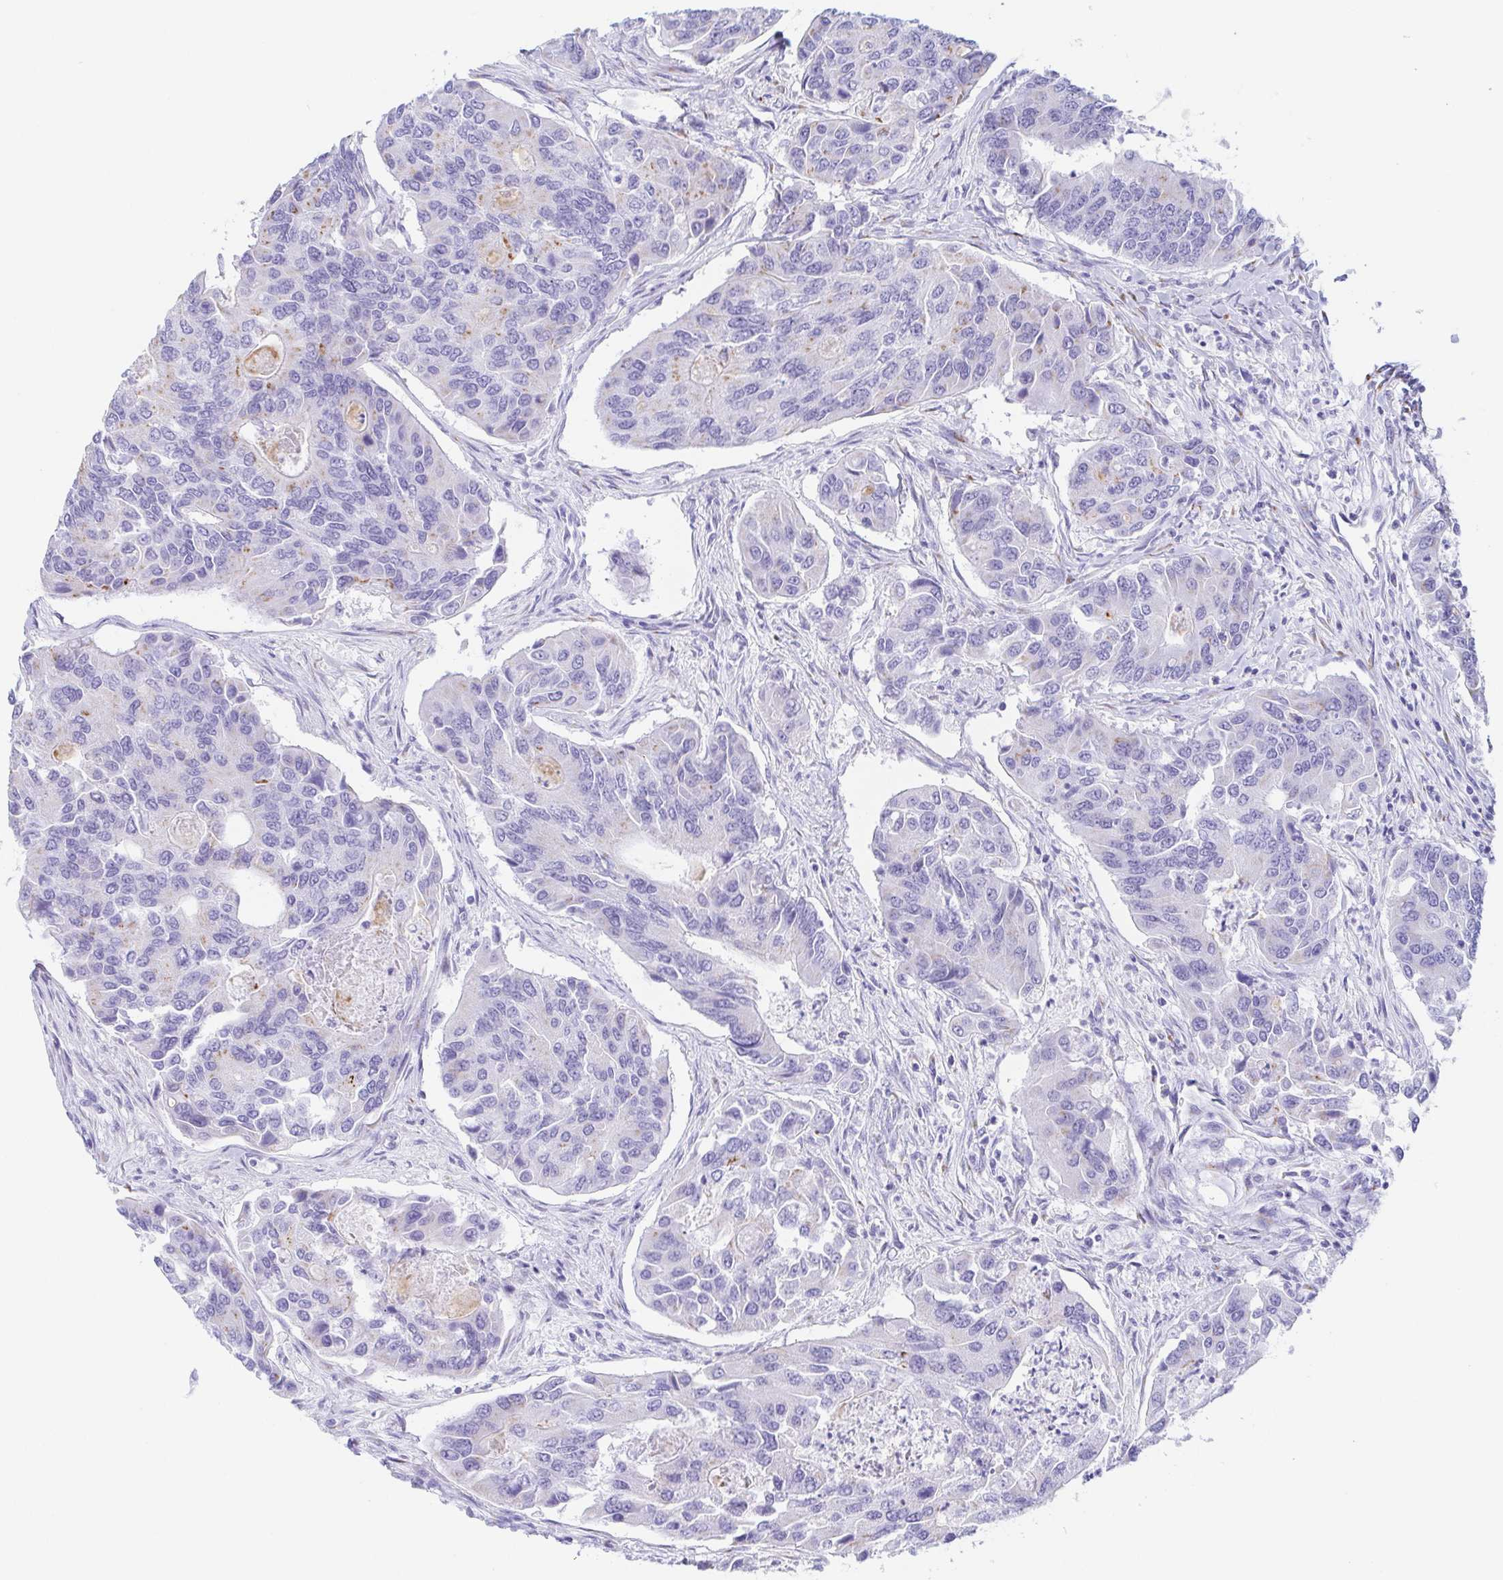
{"staining": {"intensity": "weak", "quantity": "<25%", "location": "cytoplasmic/membranous"}, "tissue": "colorectal cancer", "cell_type": "Tumor cells", "image_type": "cancer", "snomed": [{"axis": "morphology", "description": "Adenocarcinoma, NOS"}, {"axis": "topography", "description": "Colon"}], "caption": "High power microscopy image of an immunohistochemistry histopathology image of adenocarcinoma (colorectal), revealing no significant positivity in tumor cells.", "gene": "LDLRAD1", "patient": {"sex": "female", "age": 67}}